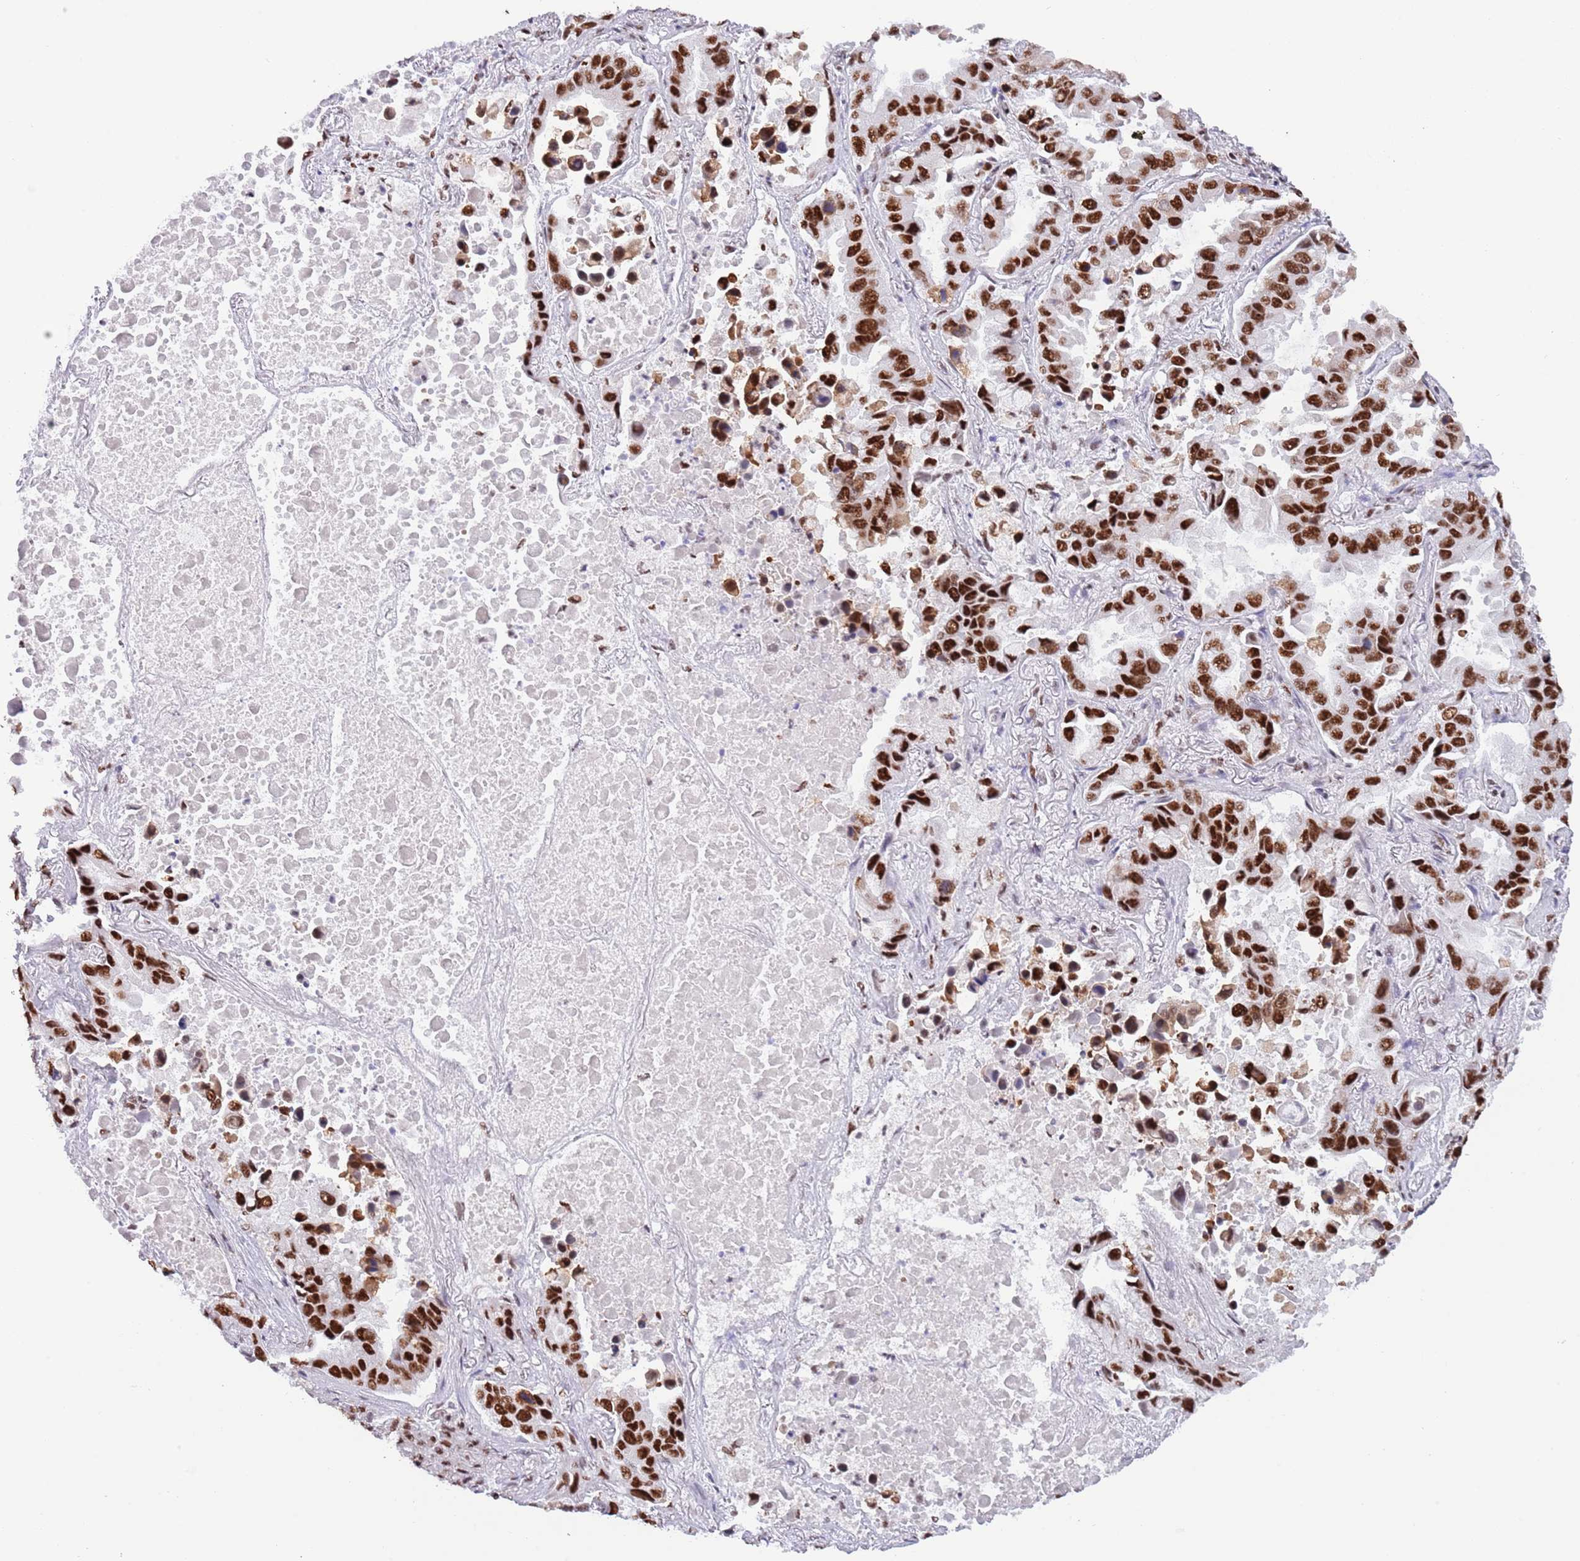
{"staining": {"intensity": "strong", "quantity": ">75%", "location": "nuclear"}, "tissue": "lung cancer", "cell_type": "Tumor cells", "image_type": "cancer", "snomed": [{"axis": "morphology", "description": "Adenocarcinoma, NOS"}, {"axis": "topography", "description": "Lung"}], "caption": "Adenocarcinoma (lung) stained with immunohistochemistry (IHC) reveals strong nuclear positivity in approximately >75% of tumor cells.", "gene": "SF3A2", "patient": {"sex": "male", "age": 64}}